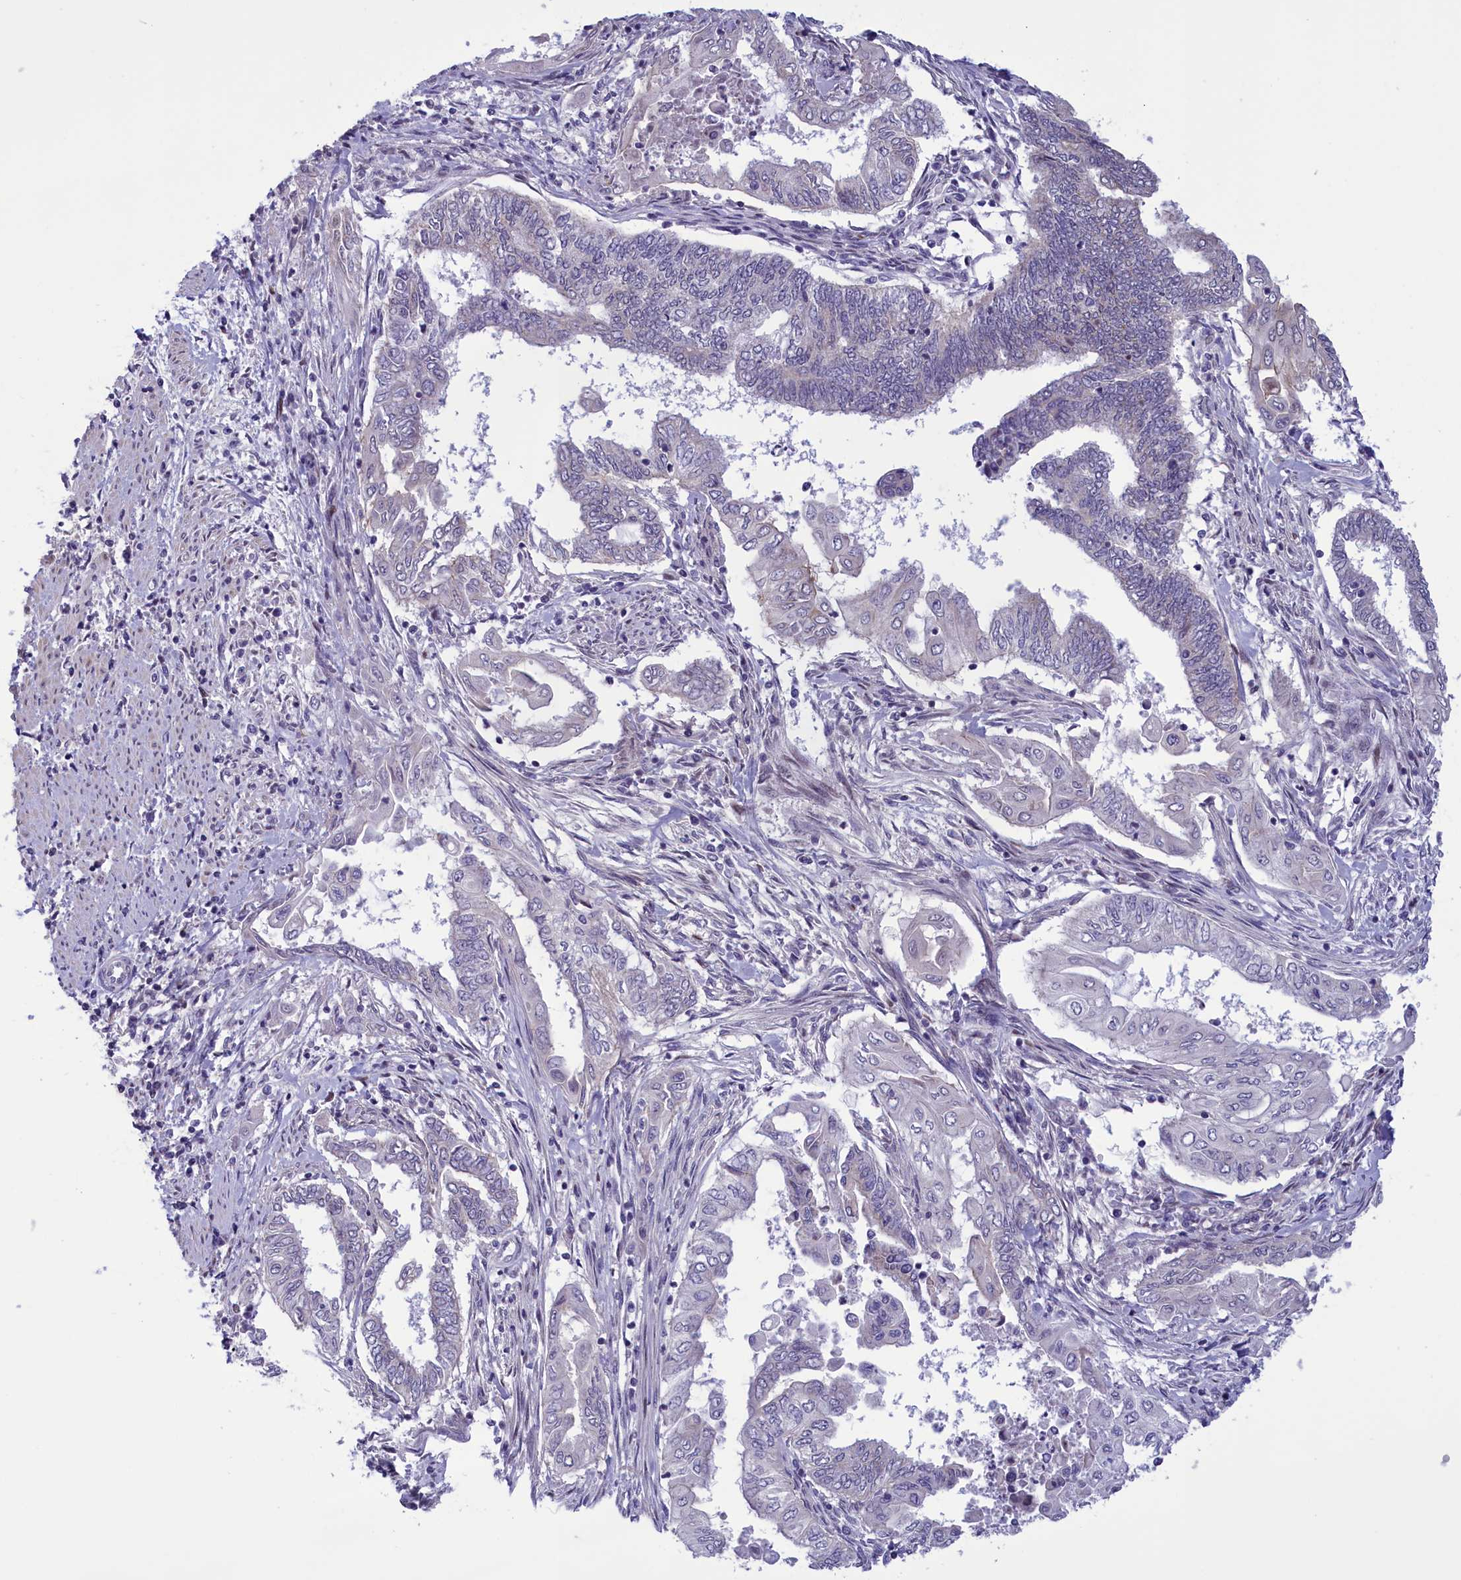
{"staining": {"intensity": "negative", "quantity": "none", "location": "none"}, "tissue": "endometrial cancer", "cell_type": "Tumor cells", "image_type": "cancer", "snomed": [{"axis": "morphology", "description": "Adenocarcinoma, NOS"}, {"axis": "topography", "description": "Uterus"}, {"axis": "topography", "description": "Endometrium"}], "caption": "Immunohistochemical staining of human adenocarcinoma (endometrial) shows no significant staining in tumor cells.", "gene": "CORO2A", "patient": {"sex": "female", "age": 70}}